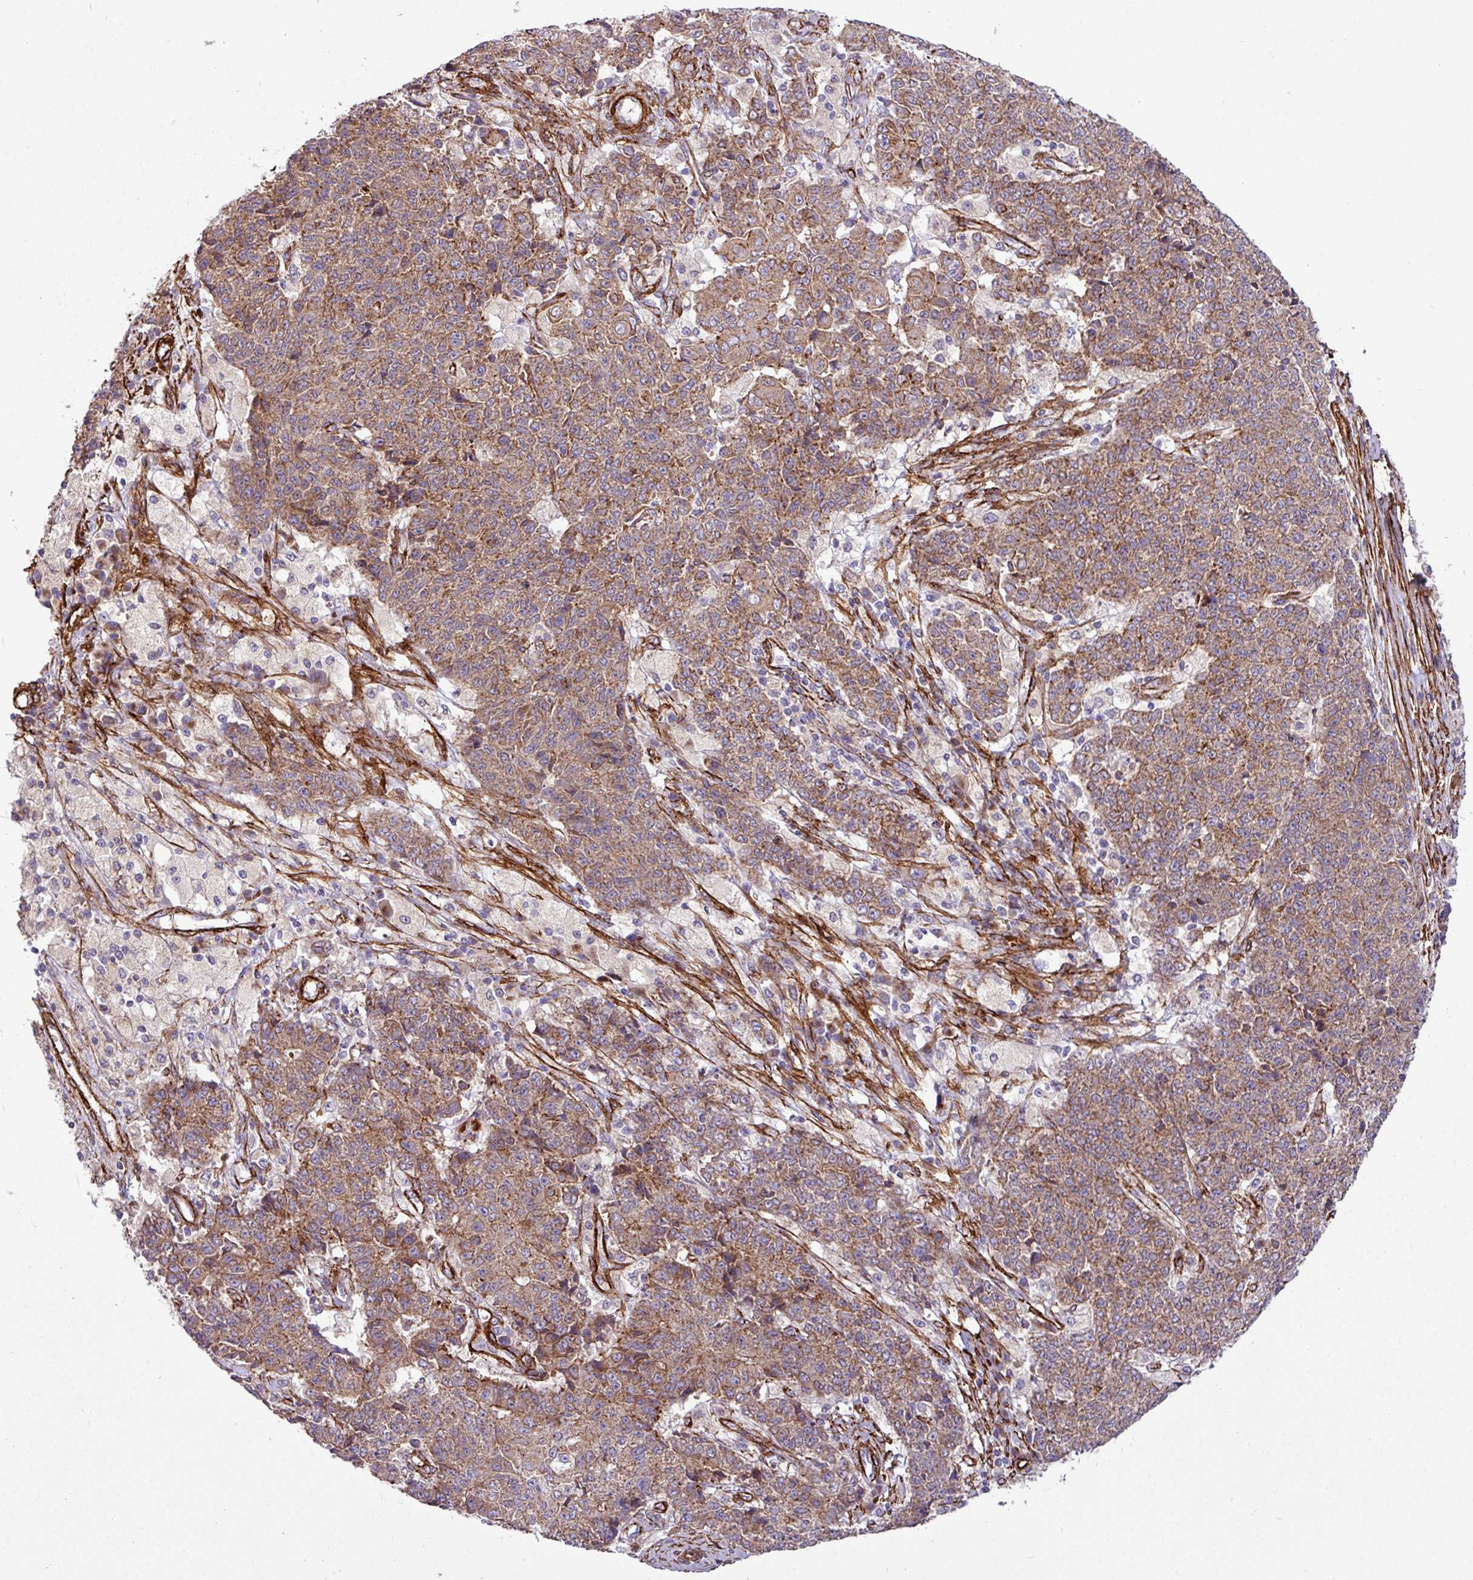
{"staining": {"intensity": "moderate", "quantity": ">75%", "location": "cytoplasmic/membranous"}, "tissue": "ovarian cancer", "cell_type": "Tumor cells", "image_type": "cancer", "snomed": [{"axis": "morphology", "description": "Carcinoma, endometroid"}, {"axis": "topography", "description": "Ovary"}], "caption": "The immunohistochemical stain highlights moderate cytoplasmic/membranous positivity in tumor cells of ovarian endometroid carcinoma tissue. The staining was performed using DAB (3,3'-diaminobenzidine) to visualize the protein expression in brown, while the nuclei were stained in blue with hematoxylin (Magnification: 20x).", "gene": "FAM47E", "patient": {"sex": "female", "age": 42}}